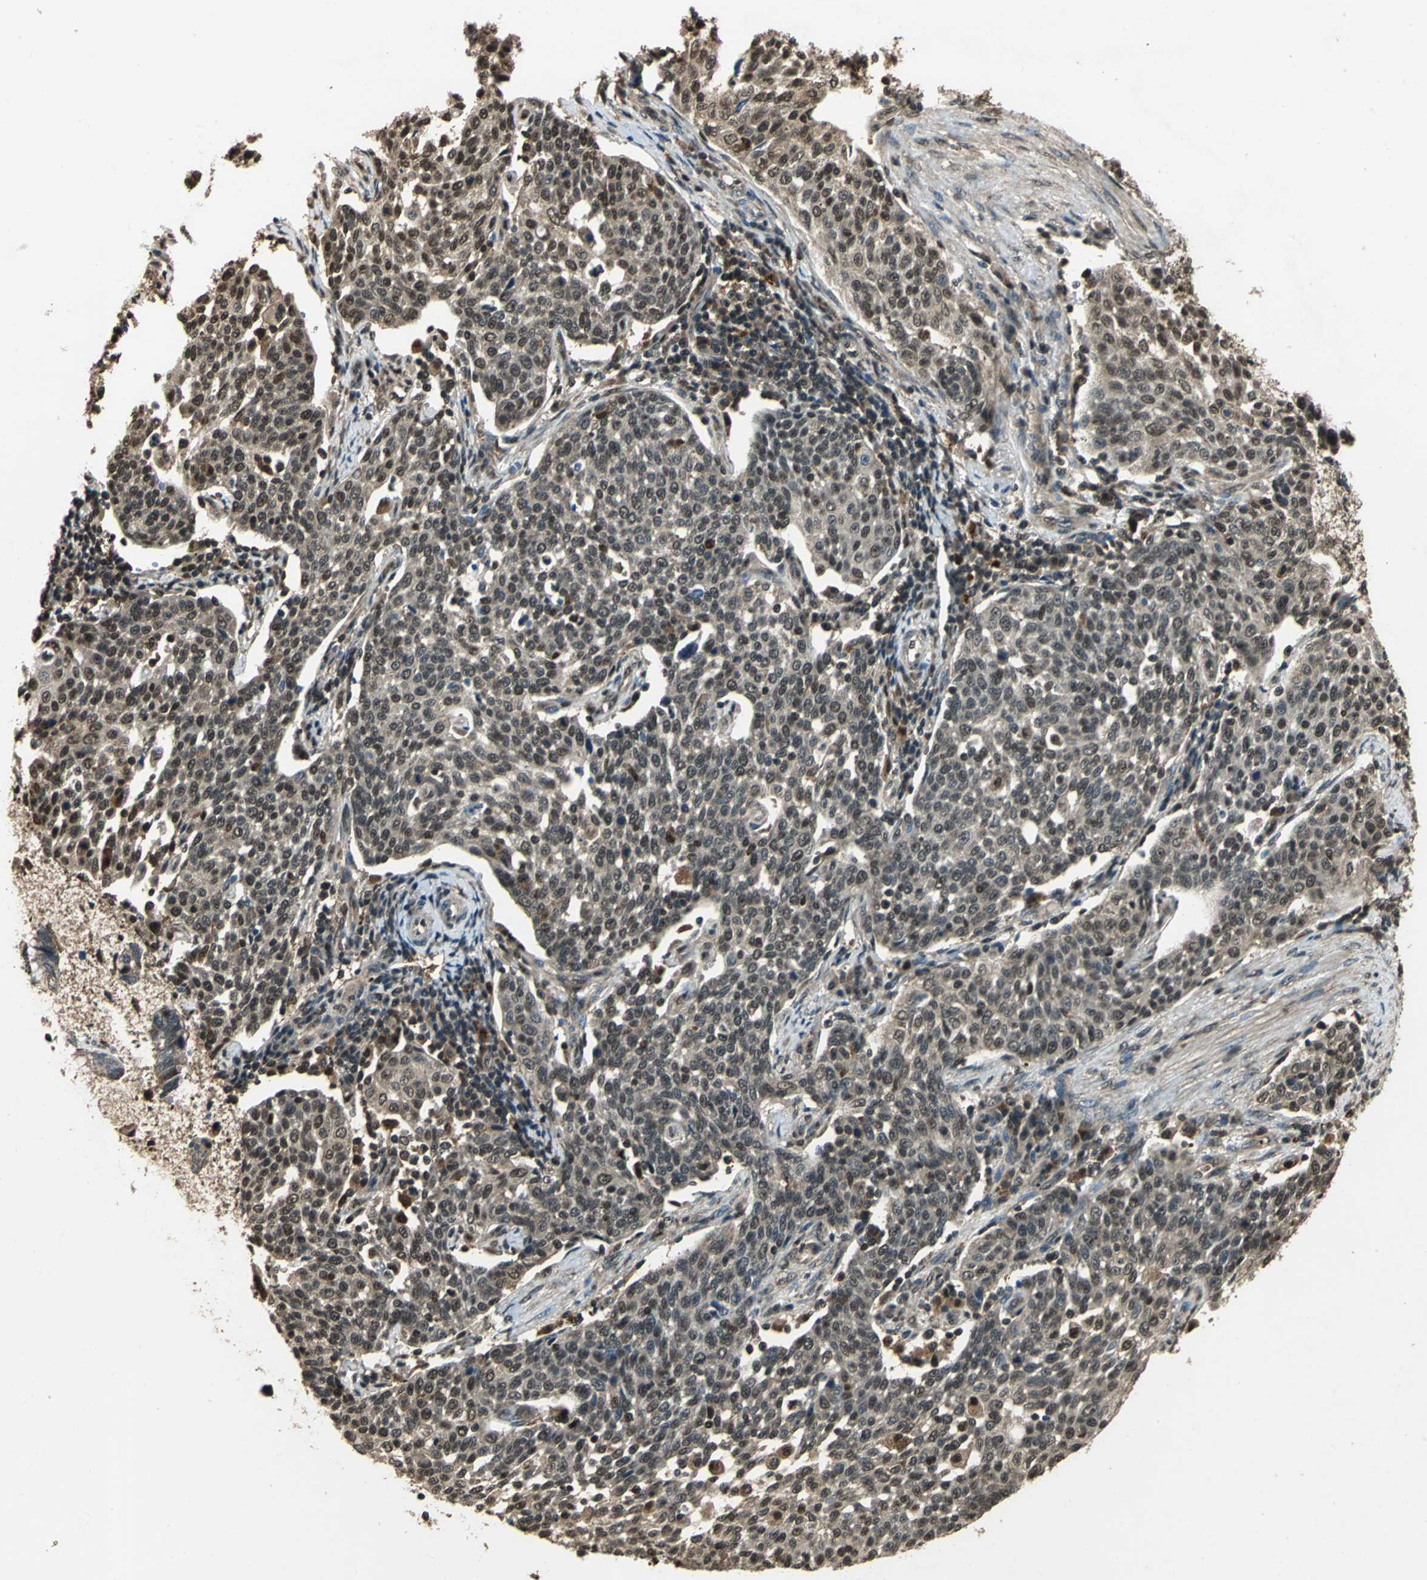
{"staining": {"intensity": "moderate", "quantity": ">75%", "location": "cytoplasmic/membranous,nuclear"}, "tissue": "cervical cancer", "cell_type": "Tumor cells", "image_type": "cancer", "snomed": [{"axis": "morphology", "description": "Squamous cell carcinoma, NOS"}, {"axis": "topography", "description": "Cervix"}], "caption": "This is an image of immunohistochemistry staining of cervical cancer (squamous cell carcinoma), which shows moderate staining in the cytoplasmic/membranous and nuclear of tumor cells.", "gene": "PPP1R13L", "patient": {"sex": "female", "age": 34}}